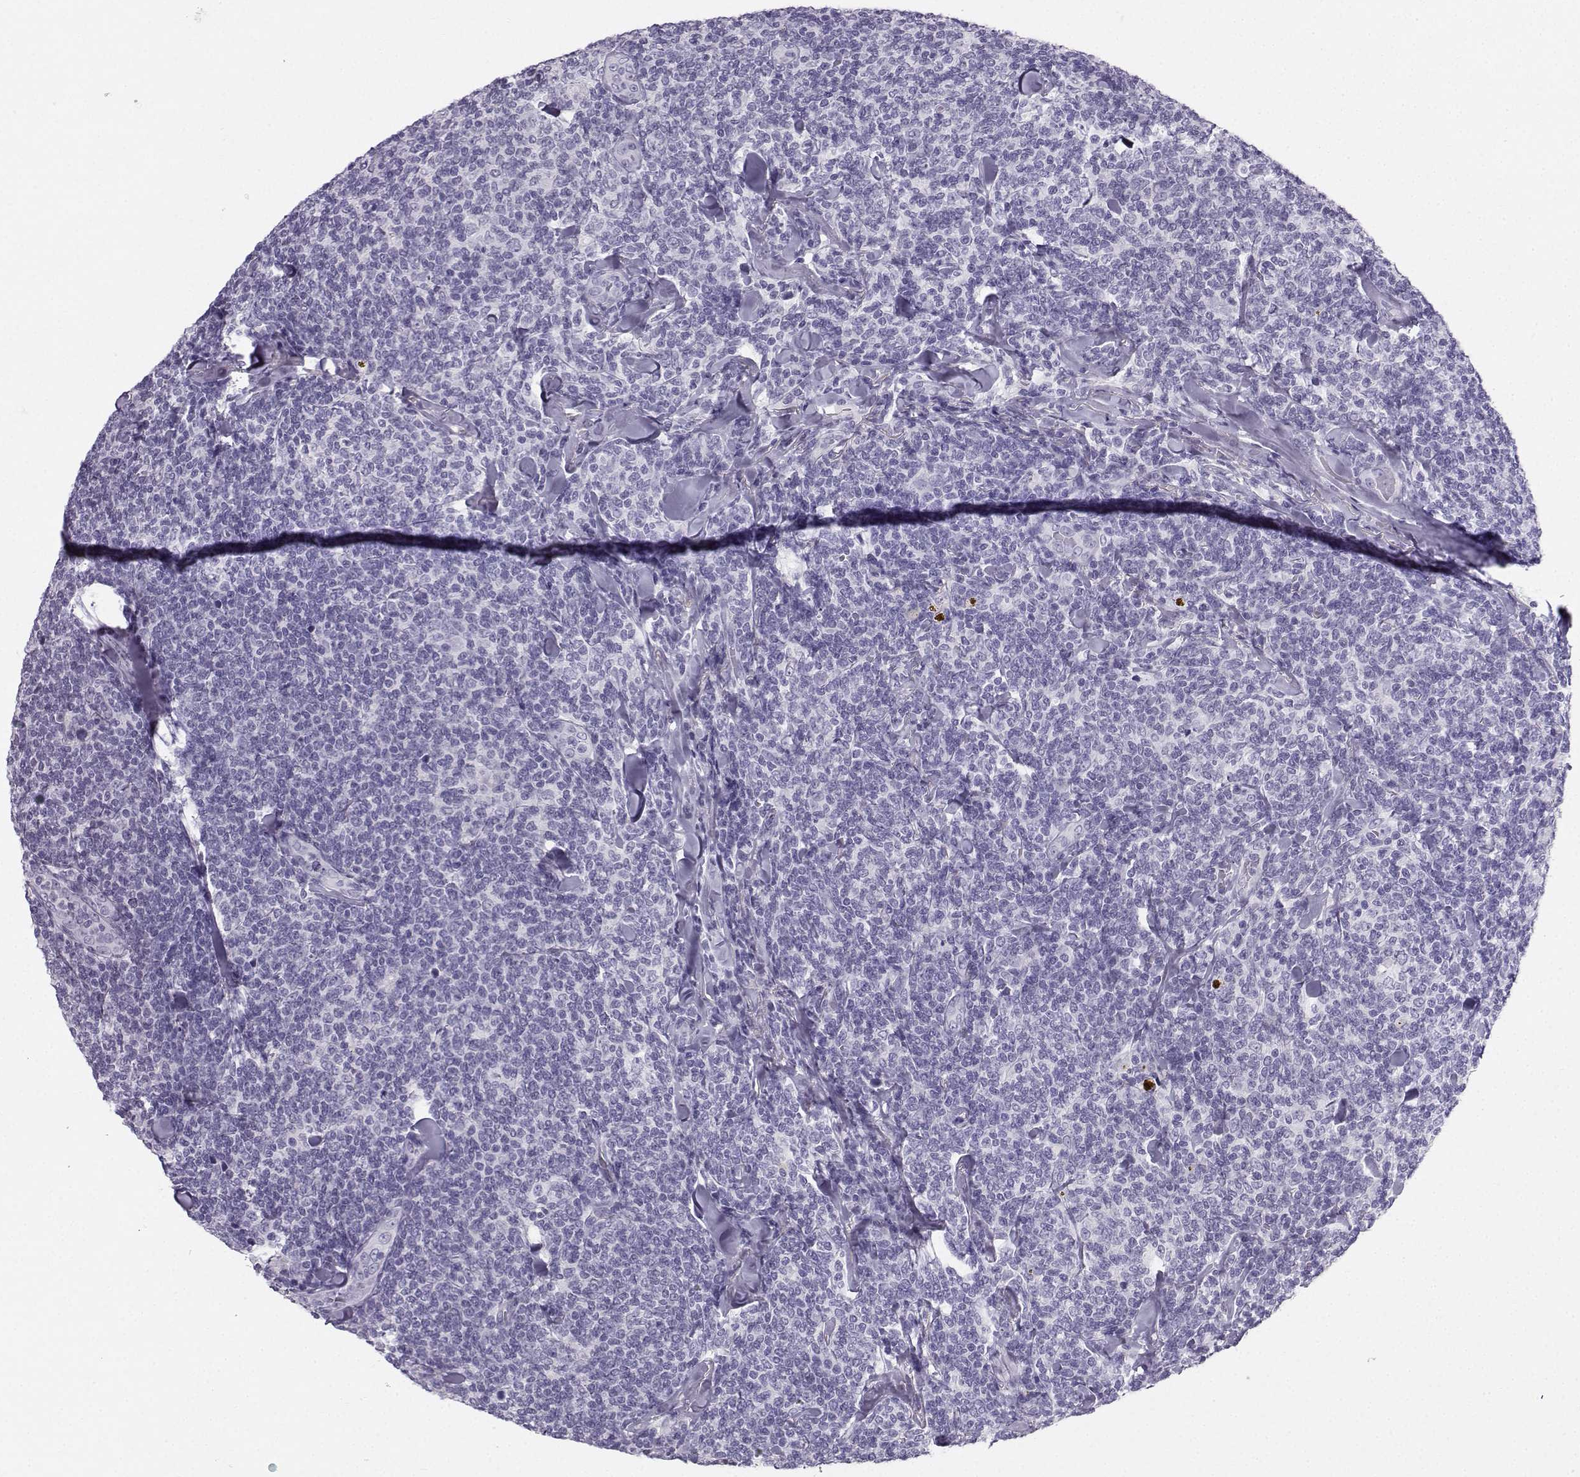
{"staining": {"intensity": "negative", "quantity": "none", "location": "none"}, "tissue": "lymphoma", "cell_type": "Tumor cells", "image_type": "cancer", "snomed": [{"axis": "morphology", "description": "Malignant lymphoma, non-Hodgkin's type, Low grade"}, {"axis": "topography", "description": "Lymph node"}], "caption": "Lymphoma was stained to show a protein in brown. There is no significant staining in tumor cells. (DAB immunohistochemistry (IHC) visualized using brightfield microscopy, high magnification).", "gene": "IQCD", "patient": {"sex": "female", "age": 56}}